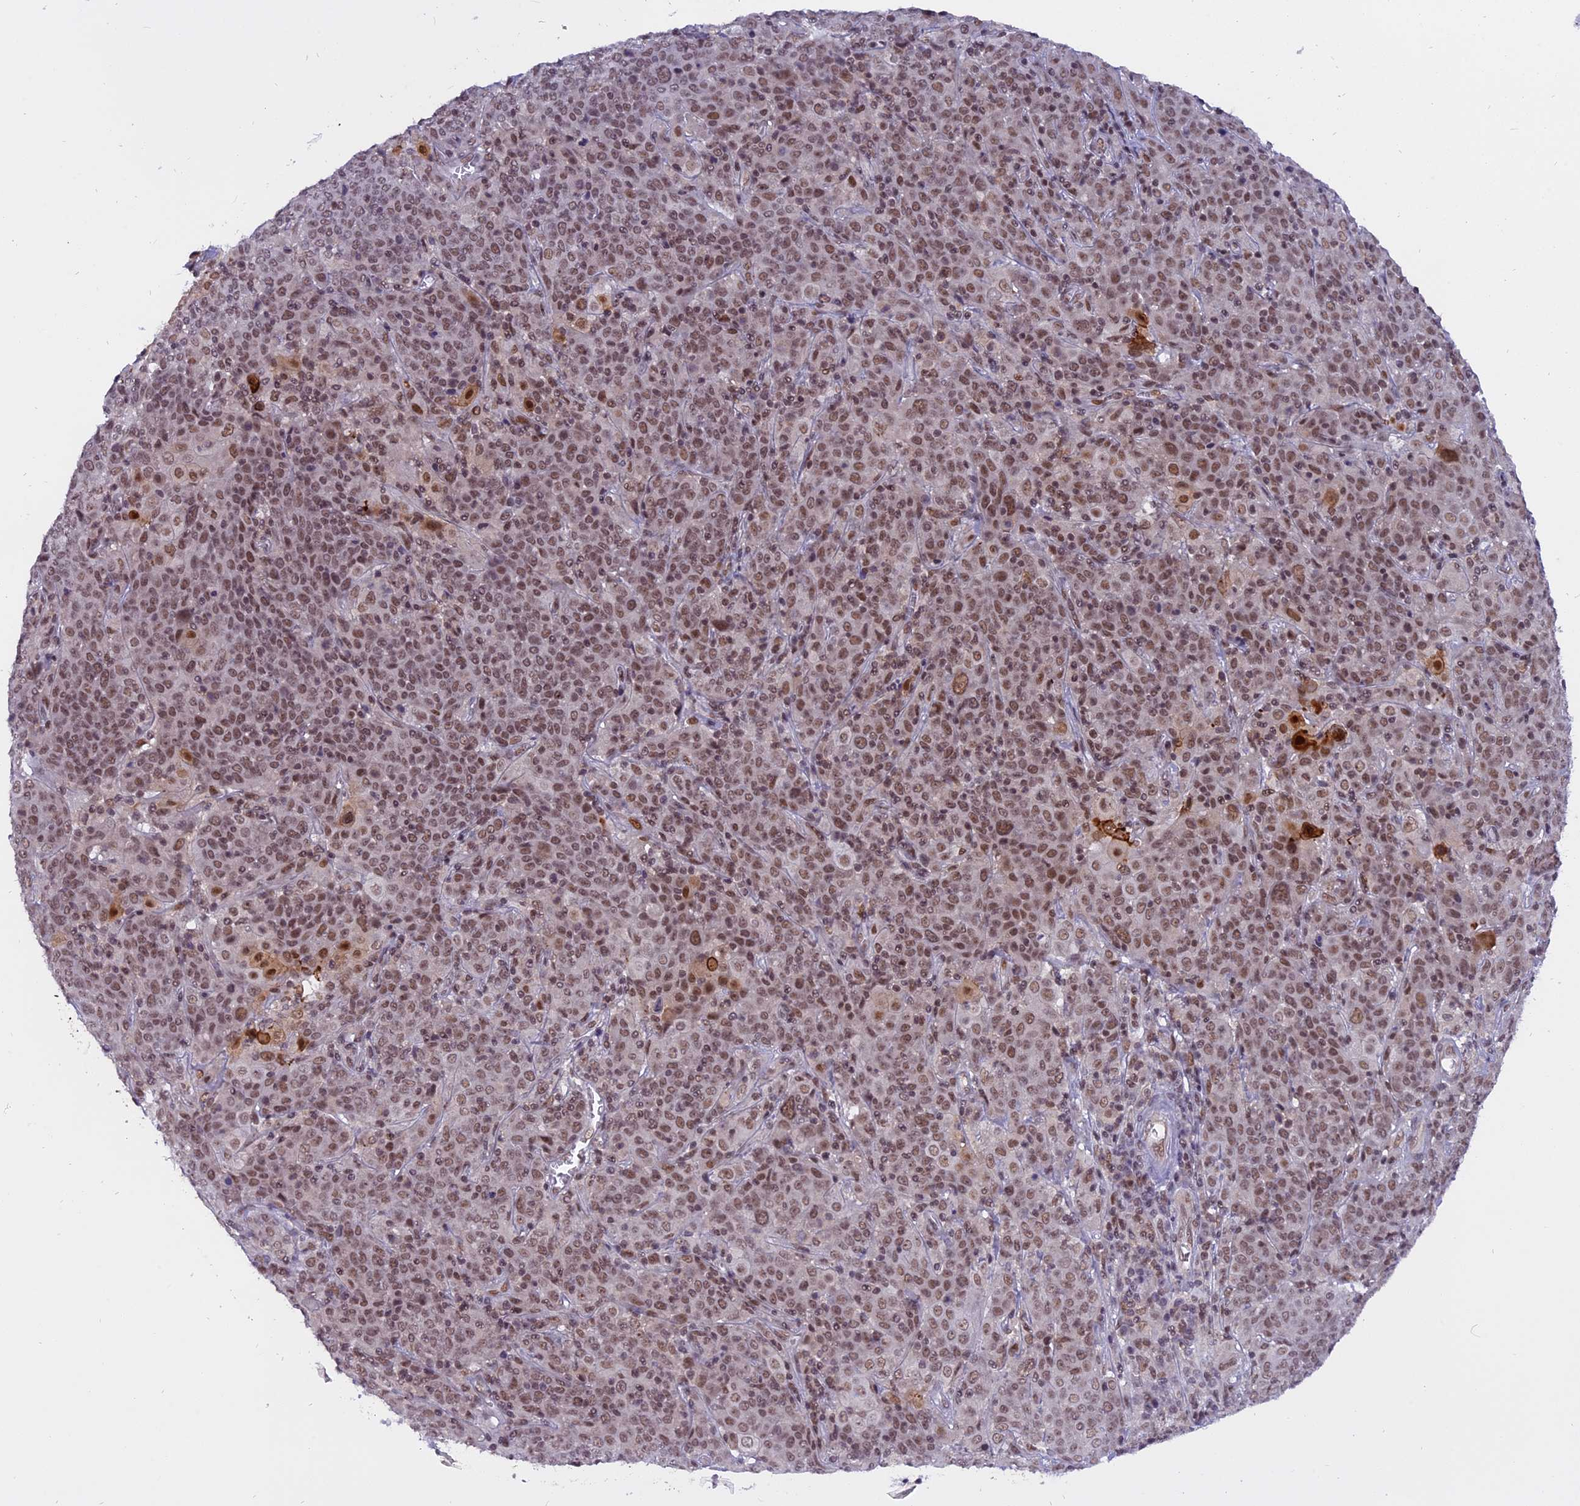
{"staining": {"intensity": "moderate", "quantity": ">75%", "location": "nuclear"}, "tissue": "cervical cancer", "cell_type": "Tumor cells", "image_type": "cancer", "snomed": [{"axis": "morphology", "description": "Squamous cell carcinoma, NOS"}, {"axis": "topography", "description": "Cervix"}], "caption": "Moderate nuclear positivity for a protein is appreciated in approximately >75% of tumor cells of cervical cancer (squamous cell carcinoma) using IHC.", "gene": "TADA3", "patient": {"sex": "female", "age": 67}}